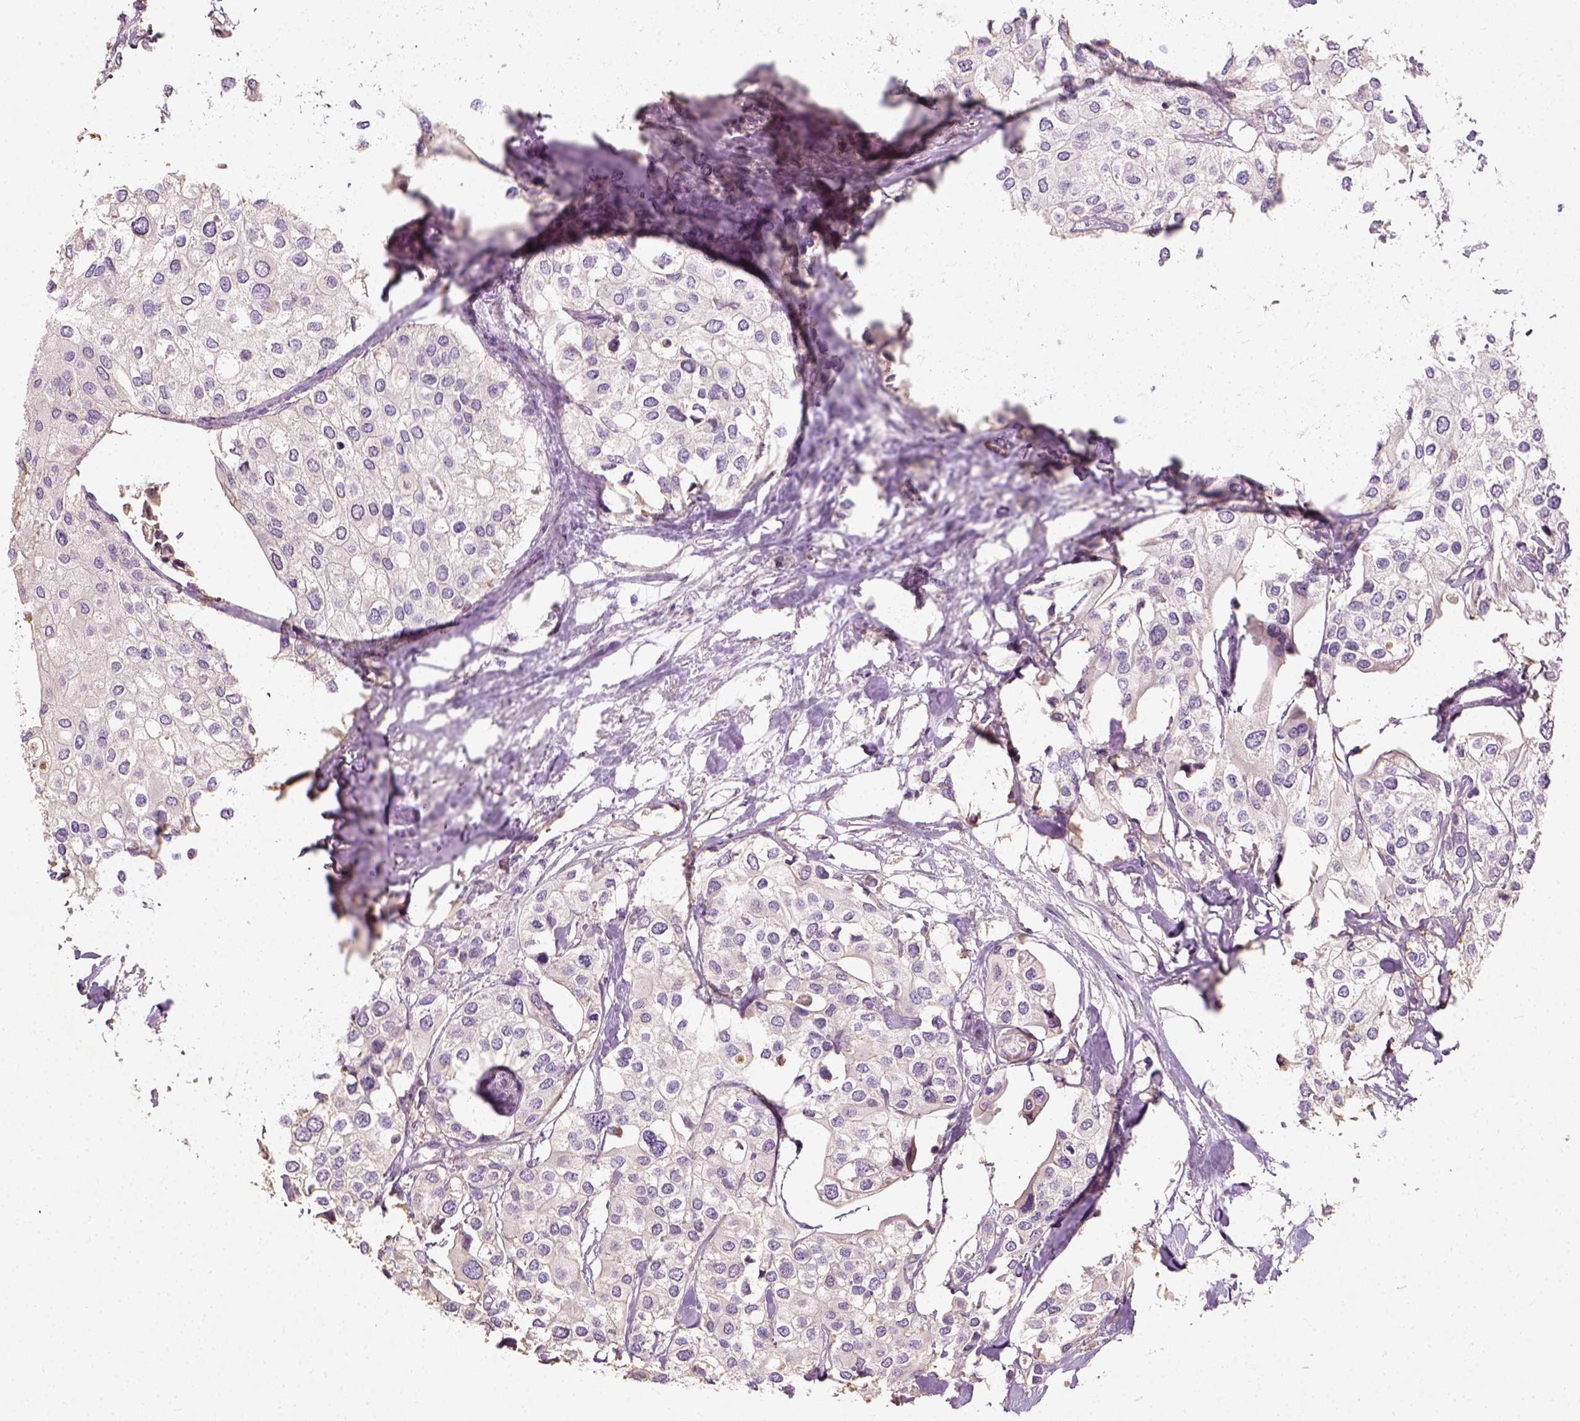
{"staining": {"intensity": "negative", "quantity": "none", "location": "none"}, "tissue": "urothelial cancer", "cell_type": "Tumor cells", "image_type": "cancer", "snomed": [{"axis": "morphology", "description": "Urothelial carcinoma, High grade"}, {"axis": "topography", "description": "Urinary bladder"}], "caption": "Protein analysis of urothelial cancer displays no significant staining in tumor cells. Nuclei are stained in blue.", "gene": "DHCR24", "patient": {"sex": "male", "age": 64}}